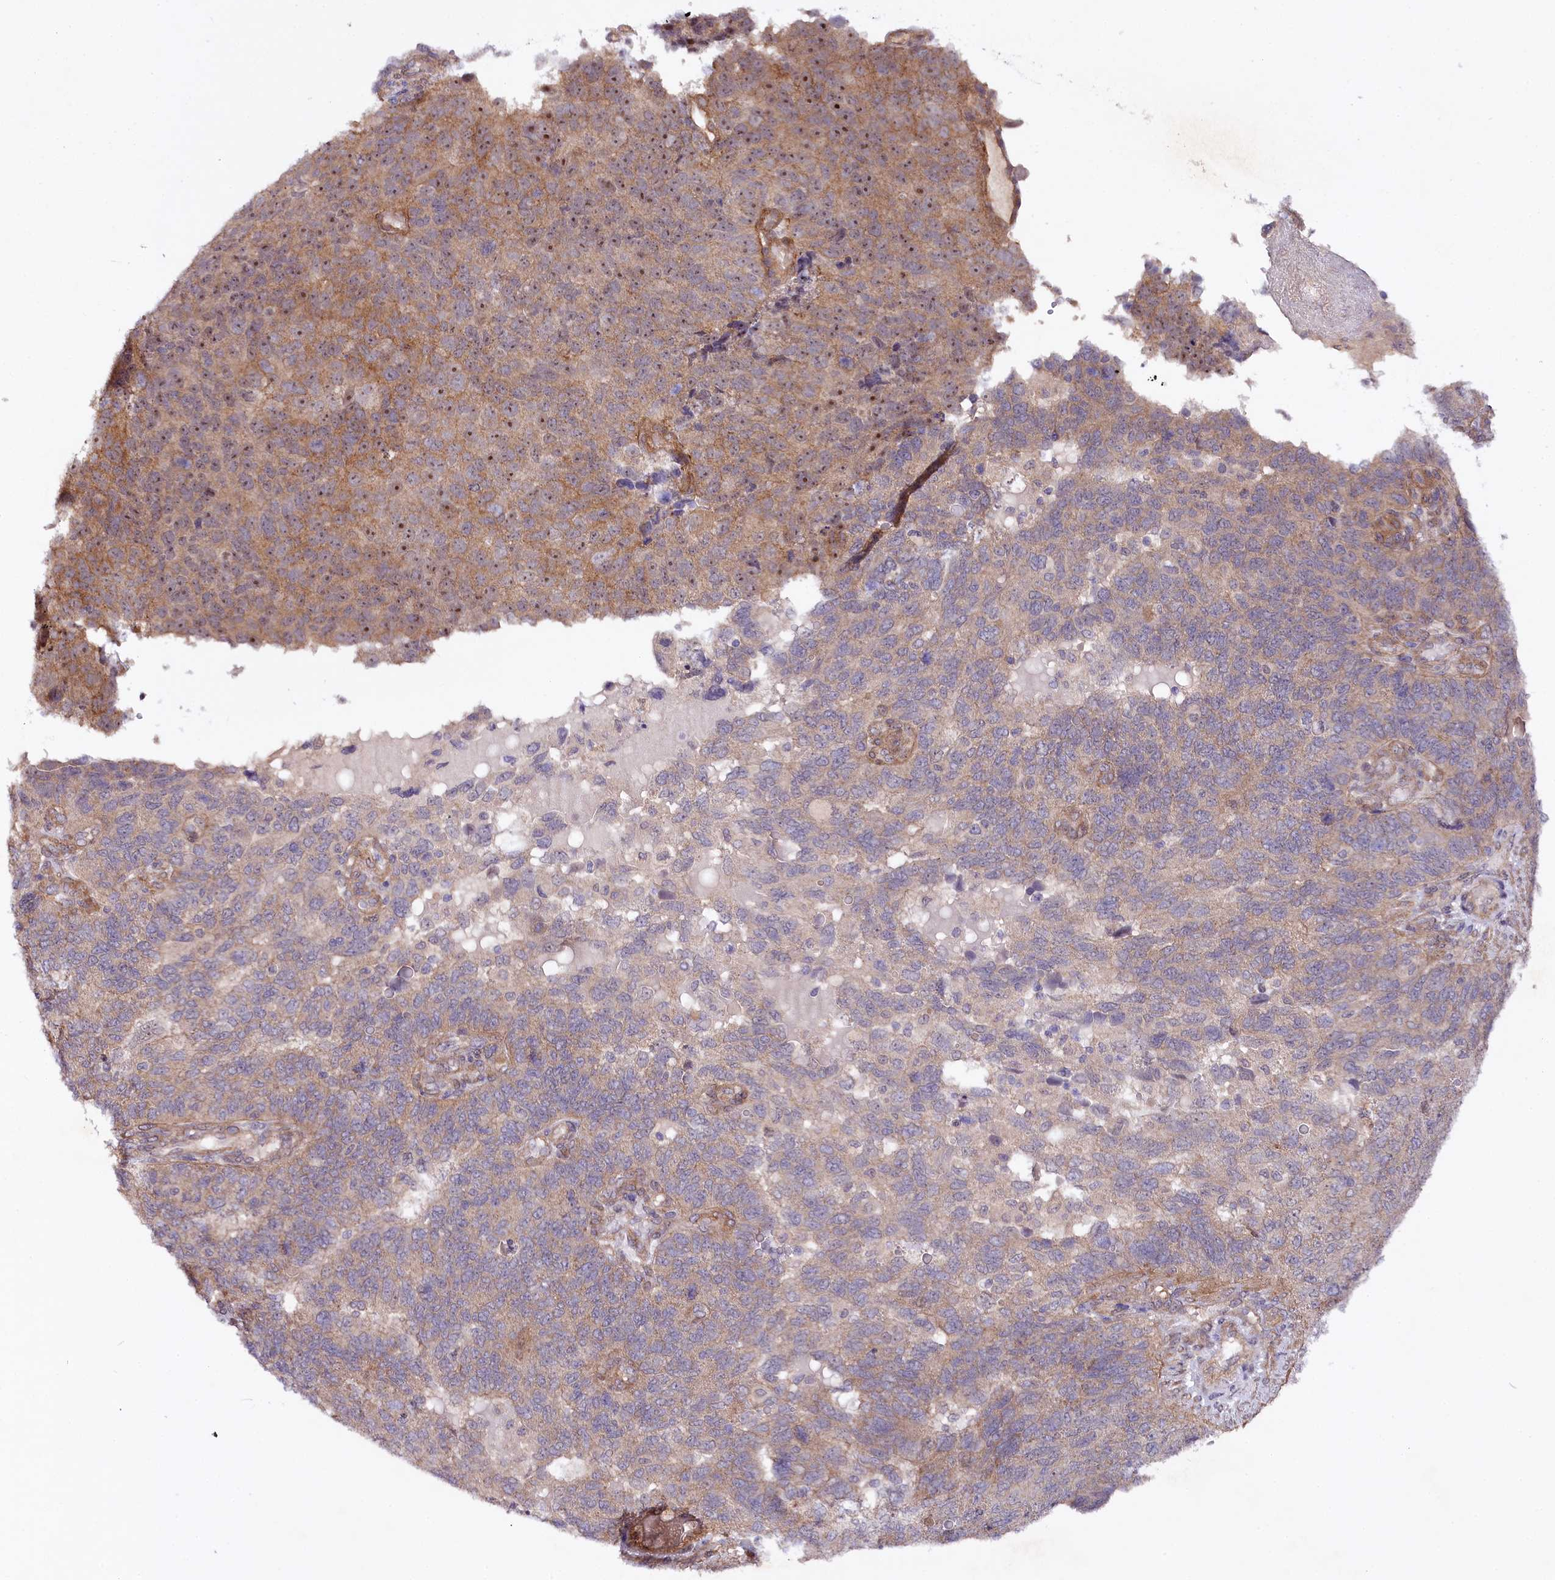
{"staining": {"intensity": "moderate", "quantity": "25%-75%", "location": "cytoplasmic/membranous,nuclear"}, "tissue": "endometrial cancer", "cell_type": "Tumor cells", "image_type": "cancer", "snomed": [{"axis": "morphology", "description": "Adenocarcinoma, NOS"}, {"axis": "topography", "description": "Endometrium"}], "caption": "An immunohistochemistry (IHC) histopathology image of tumor tissue is shown. Protein staining in brown labels moderate cytoplasmic/membranous and nuclear positivity in adenocarcinoma (endometrial) within tumor cells. (IHC, brightfield microscopy, high magnification).", "gene": "PHLDB1", "patient": {"sex": "female", "age": 66}}